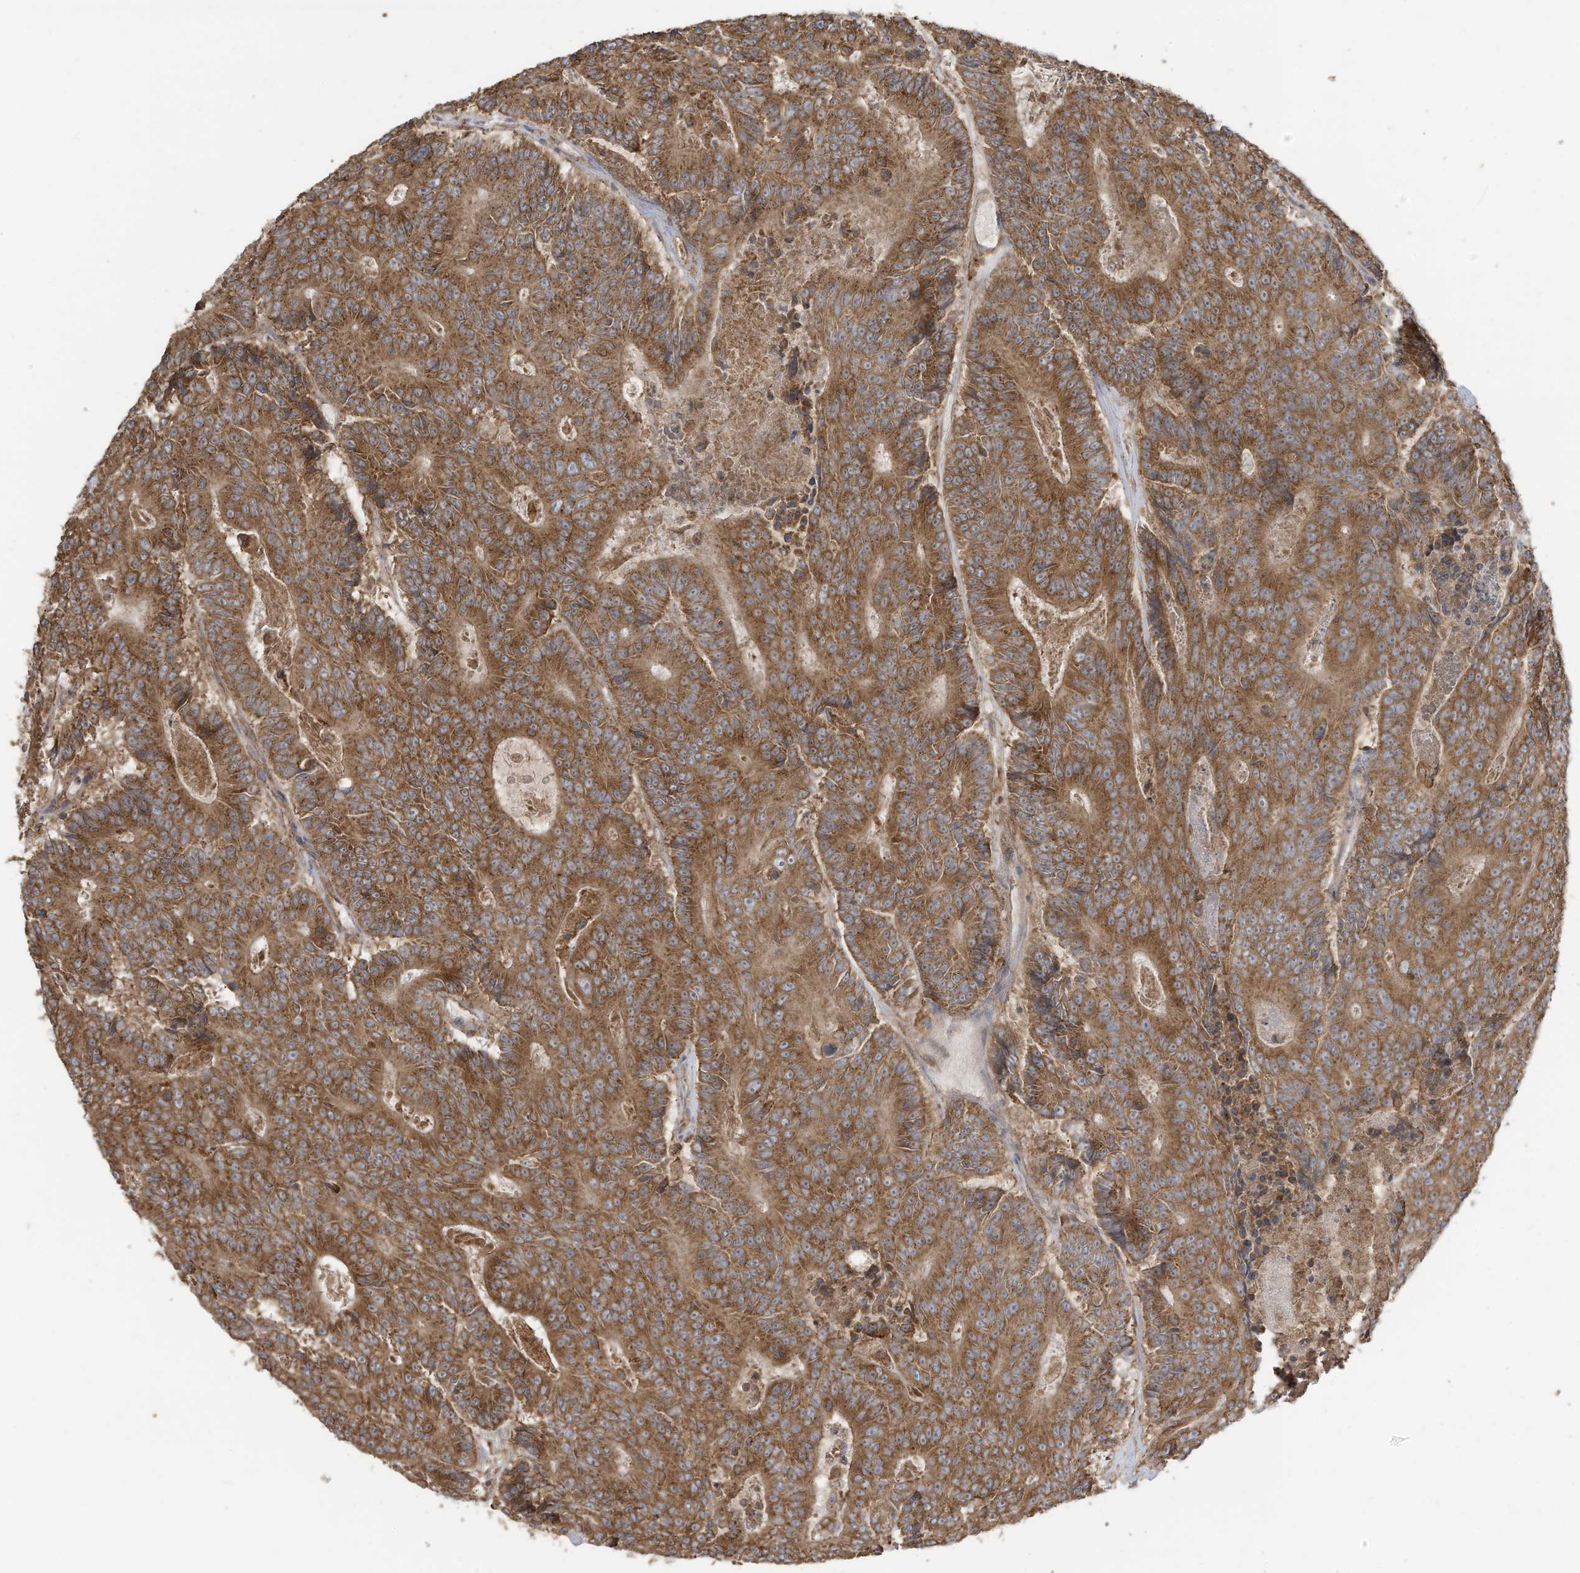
{"staining": {"intensity": "moderate", "quantity": ">75%", "location": "cytoplasmic/membranous"}, "tissue": "colorectal cancer", "cell_type": "Tumor cells", "image_type": "cancer", "snomed": [{"axis": "morphology", "description": "Adenocarcinoma, NOS"}, {"axis": "topography", "description": "Colon"}], "caption": "Immunohistochemical staining of human colorectal cancer shows moderate cytoplasmic/membranous protein positivity in approximately >75% of tumor cells. (Brightfield microscopy of DAB IHC at high magnification).", "gene": "CGAS", "patient": {"sex": "male", "age": 83}}